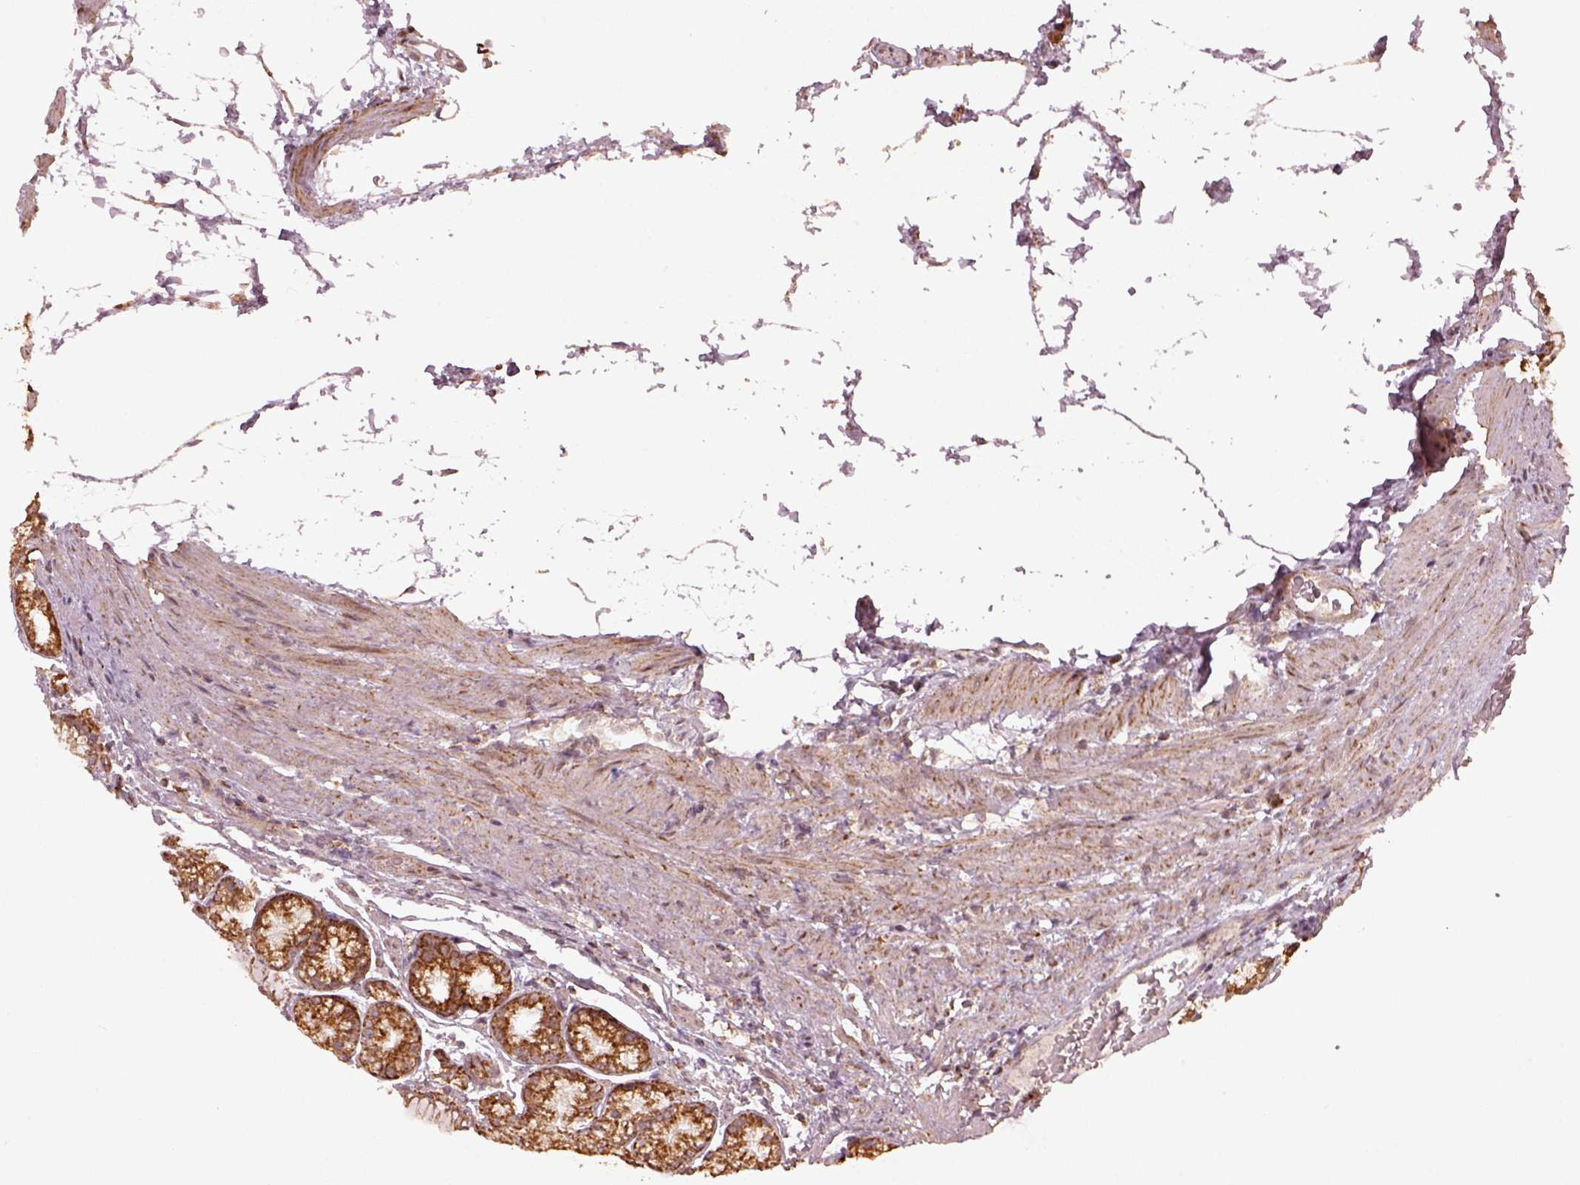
{"staining": {"intensity": "strong", "quantity": ">75%", "location": "cytoplasmic/membranous"}, "tissue": "stomach", "cell_type": "Glandular cells", "image_type": "normal", "snomed": [{"axis": "morphology", "description": "Normal tissue, NOS"}, {"axis": "morphology", "description": "Adenocarcinoma, NOS"}, {"axis": "morphology", "description": "Adenocarcinoma, High grade"}, {"axis": "topography", "description": "Stomach, upper"}, {"axis": "topography", "description": "Stomach"}], "caption": "Glandular cells demonstrate strong cytoplasmic/membranous expression in about >75% of cells in normal stomach.", "gene": "SEL1L3", "patient": {"sex": "female", "age": 65}}